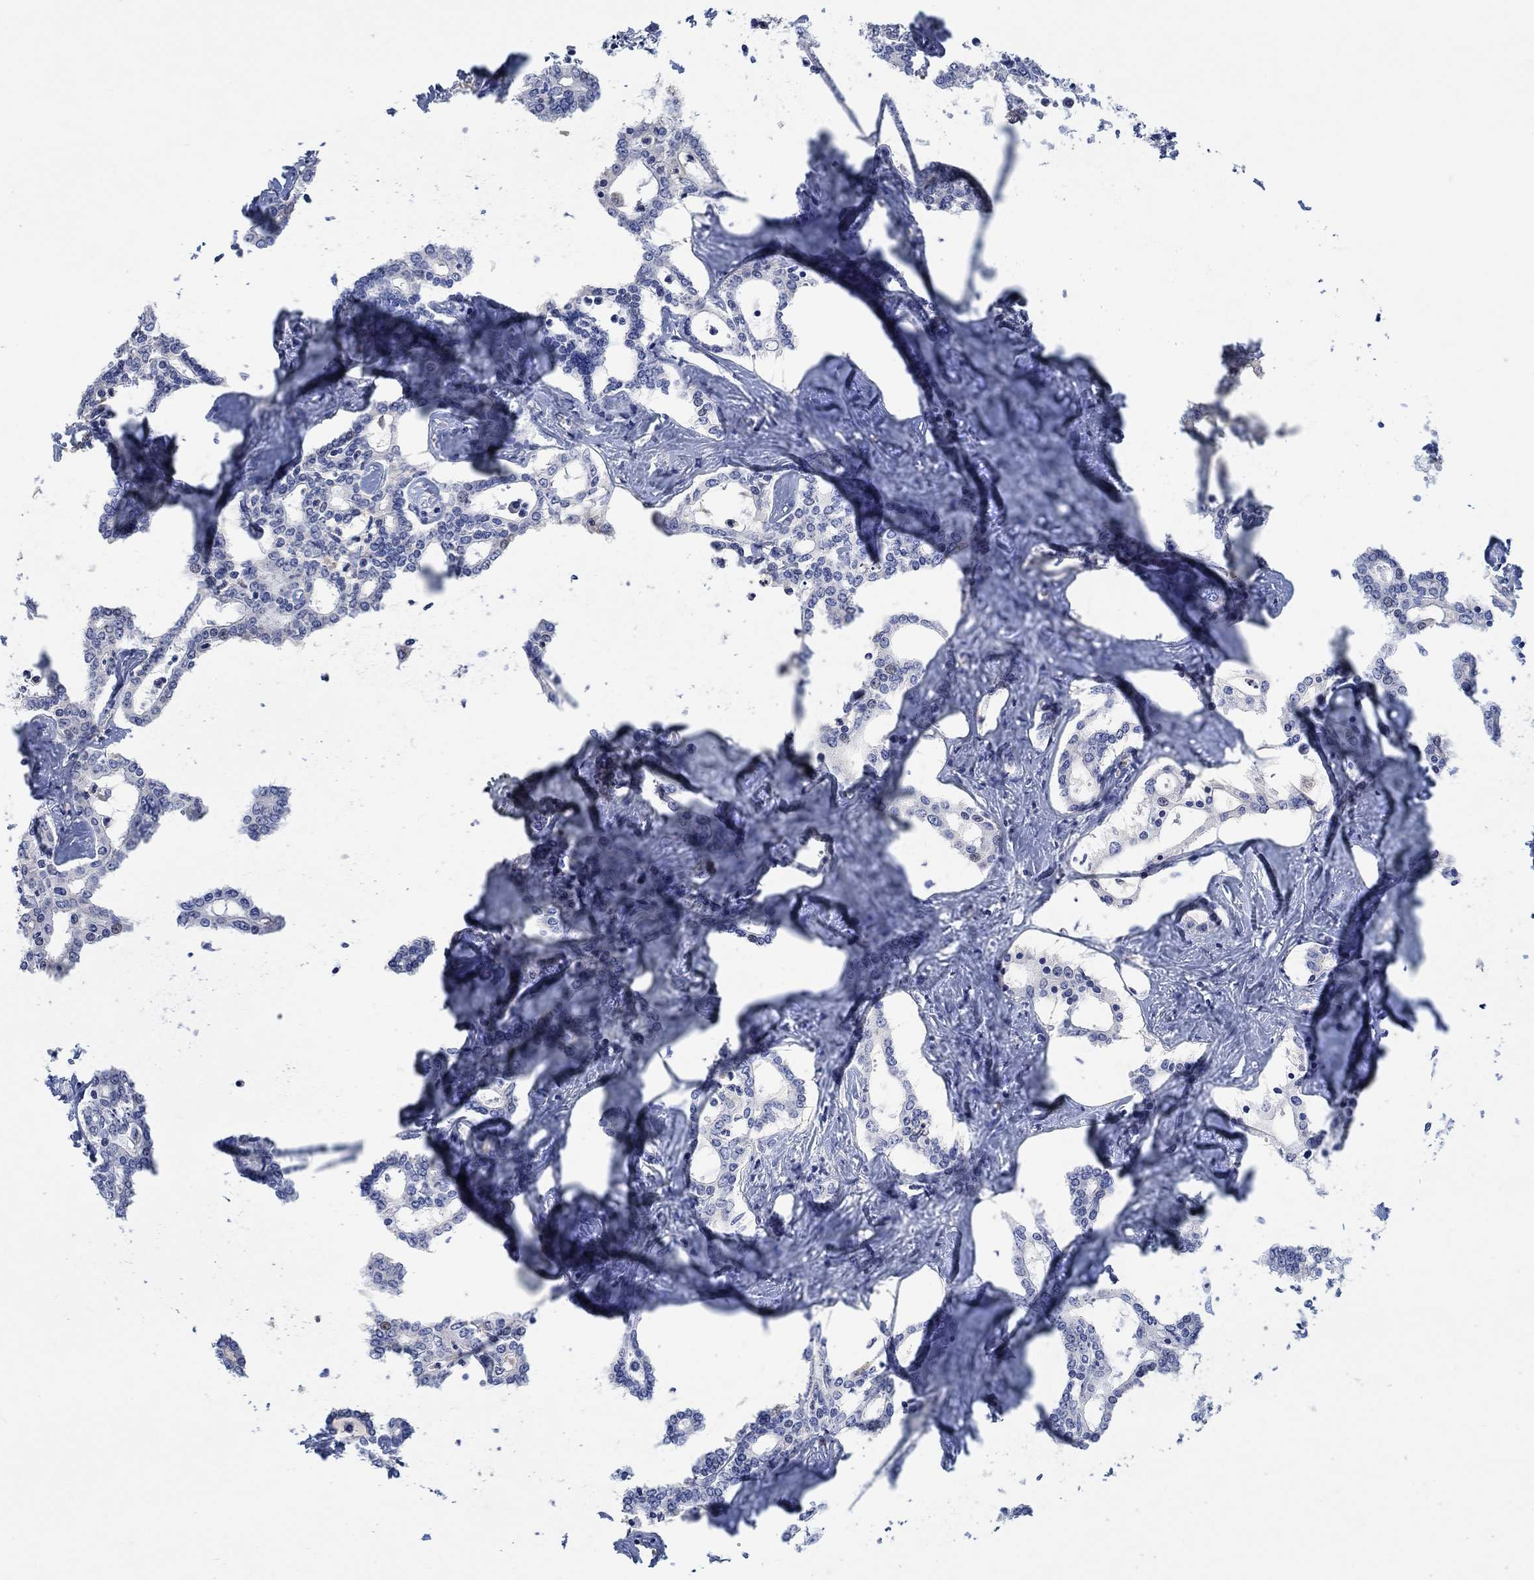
{"staining": {"intensity": "negative", "quantity": "none", "location": "none"}, "tissue": "liver cancer", "cell_type": "Tumor cells", "image_type": "cancer", "snomed": [{"axis": "morphology", "description": "Cholangiocarcinoma"}, {"axis": "topography", "description": "Liver"}], "caption": "IHC of liver cancer reveals no staining in tumor cells.", "gene": "MSTN", "patient": {"sex": "female", "age": 47}}